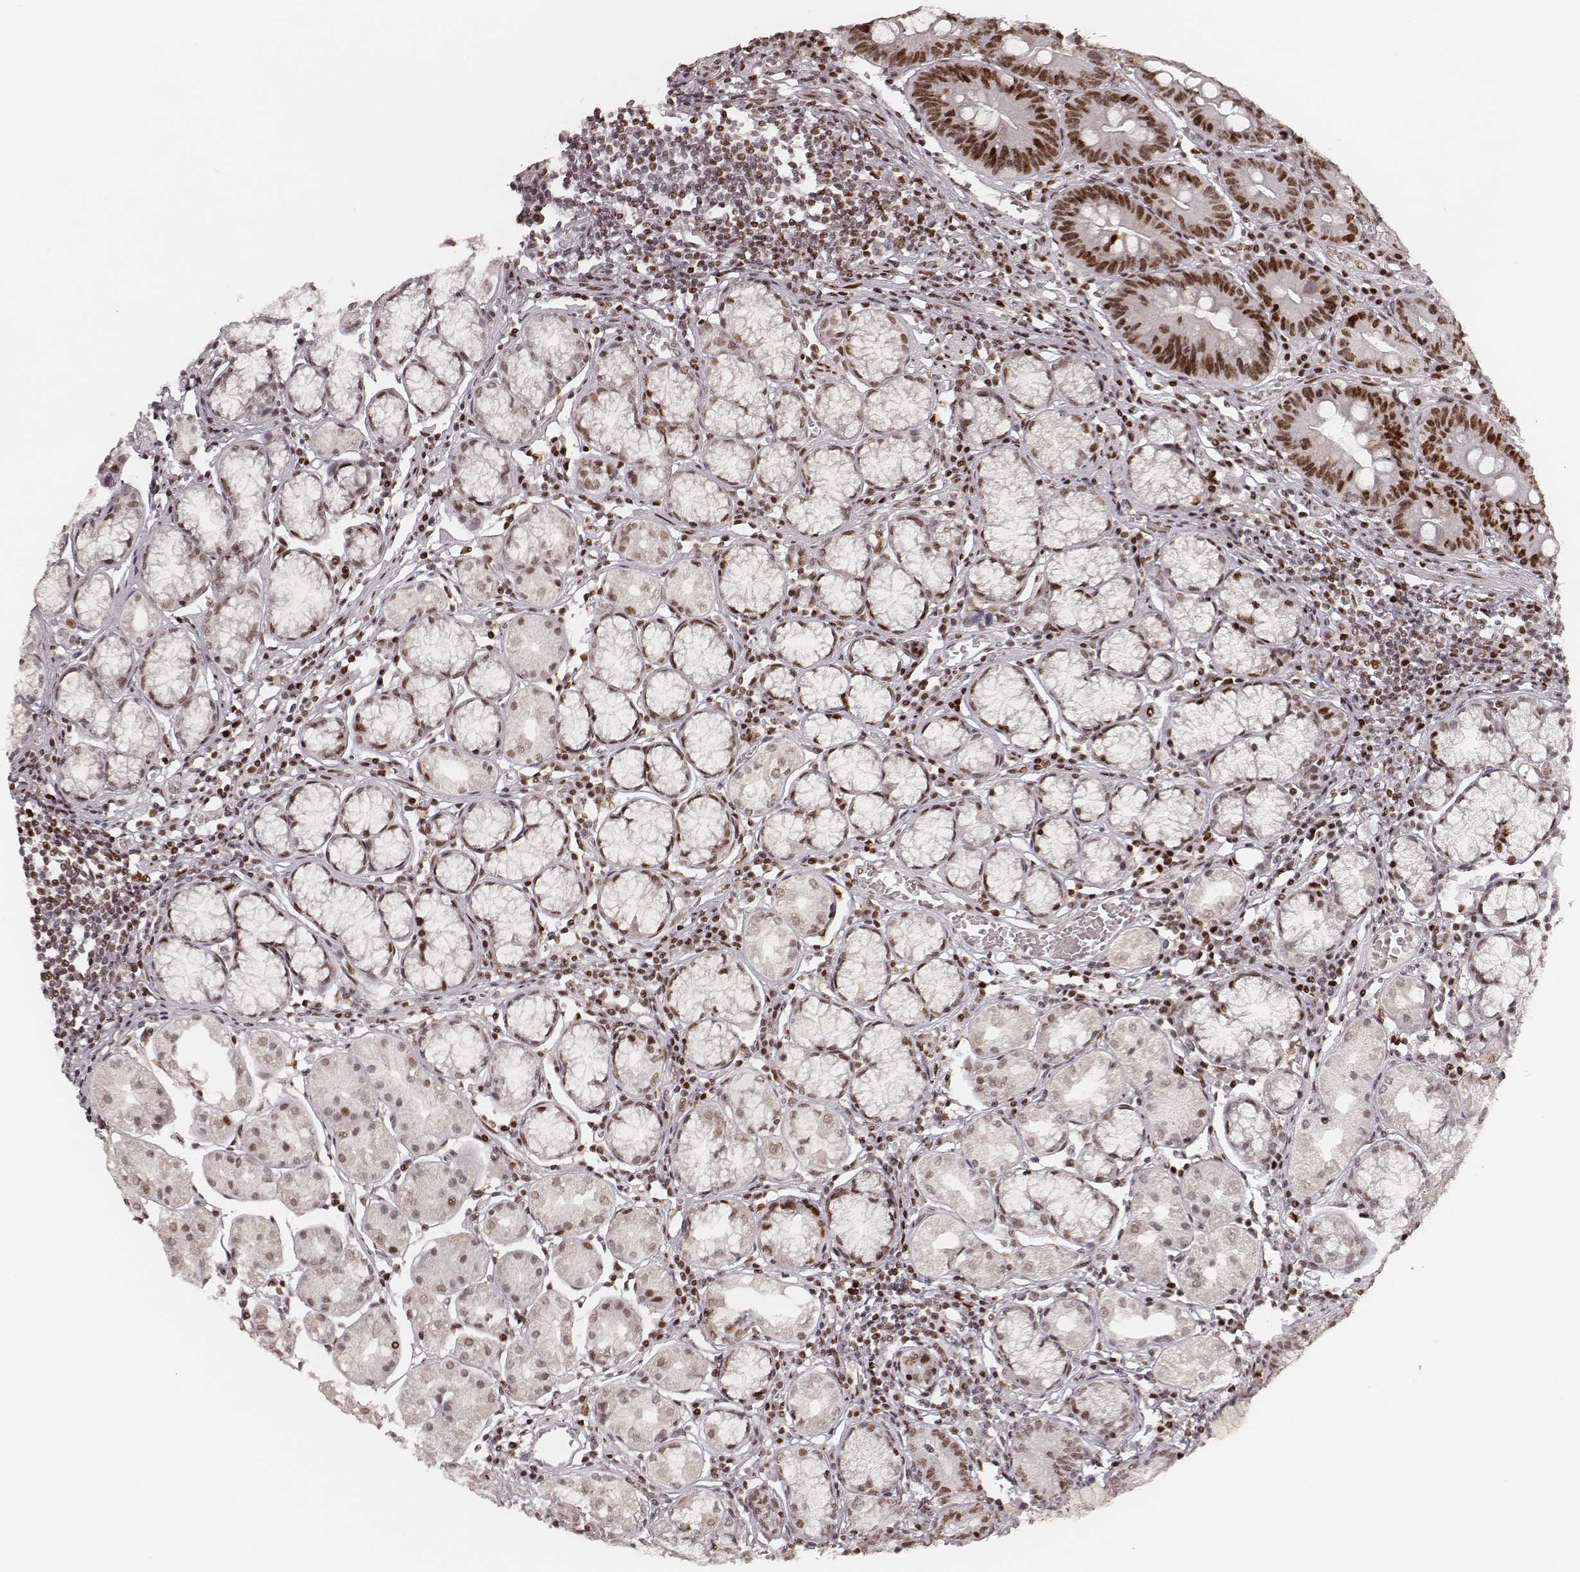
{"staining": {"intensity": "moderate", "quantity": "25%-75%", "location": "nuclear"}, "tissue": "stomach", "cell_type": "Glandular cells", "image_type": "normal", "snomed": [{"axis": "morphology", "description": "Normal tissue, NOS"}, {"axis": "topography", "description": "Stomach"}], "caption": "About 25%-75% of glandular cells in unremarkable stomach show moderate nuclear protein expression as visualized by brown immunohistochemical staining.", "gene": "HNRNPC", "patient": {"sex": "male", "age": 55}}